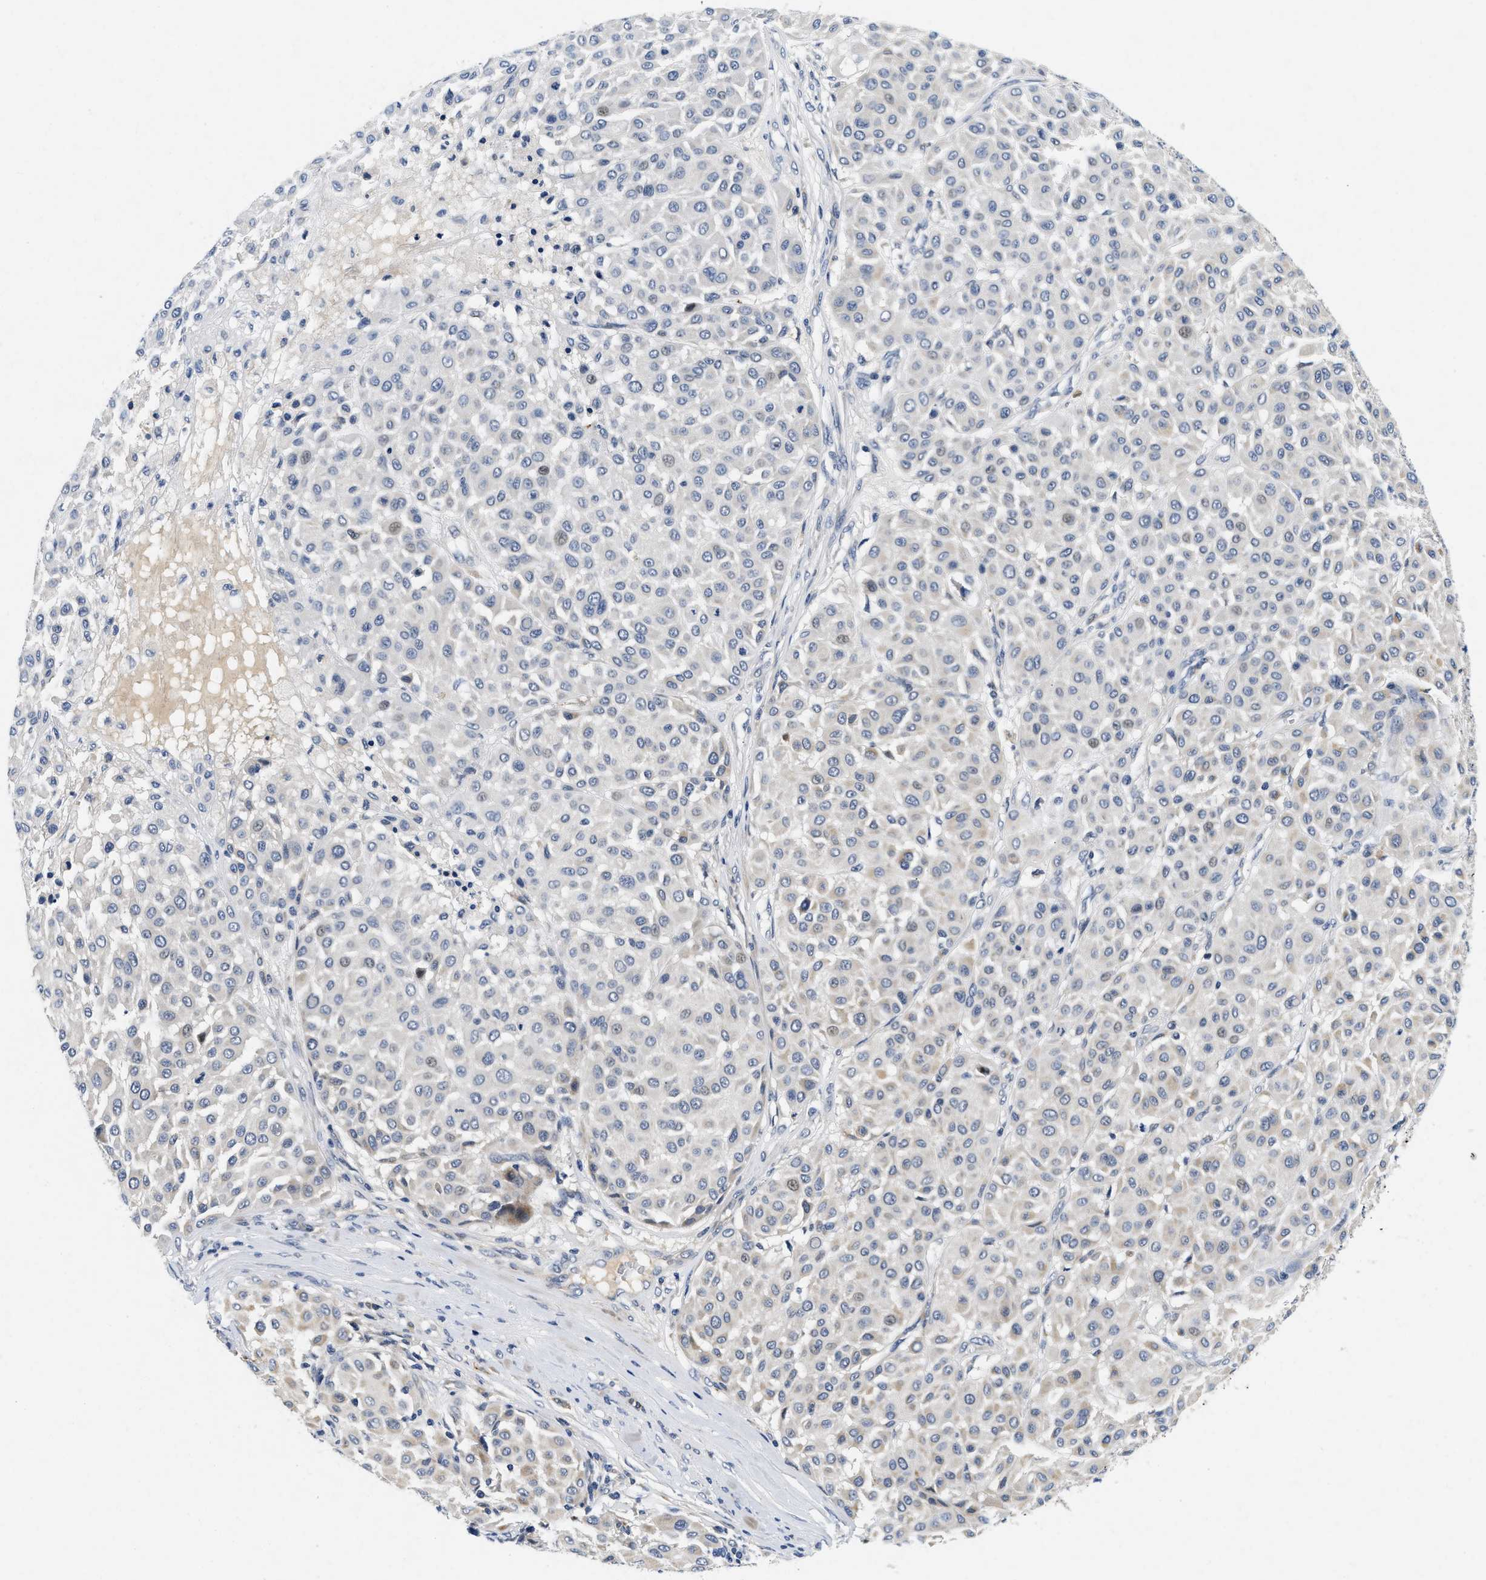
{"staining": {"intensity": "negative", "quantity": "none", "location": "none"}, "tissue": "melanoma", "cell_type": "Tumor cells", "image_type": "cancer", "snomed": [{"axis": "morphology", "description": "Malignant melanoma, Metastatic site"}, {"axis": "topography", "description": "Soft tissue"}], "caption": "Protein analysis of melanoma displays no significant staining in tumor cells.", "gene": "PDP1", "patient": {"sex": "male", "age": 41}}